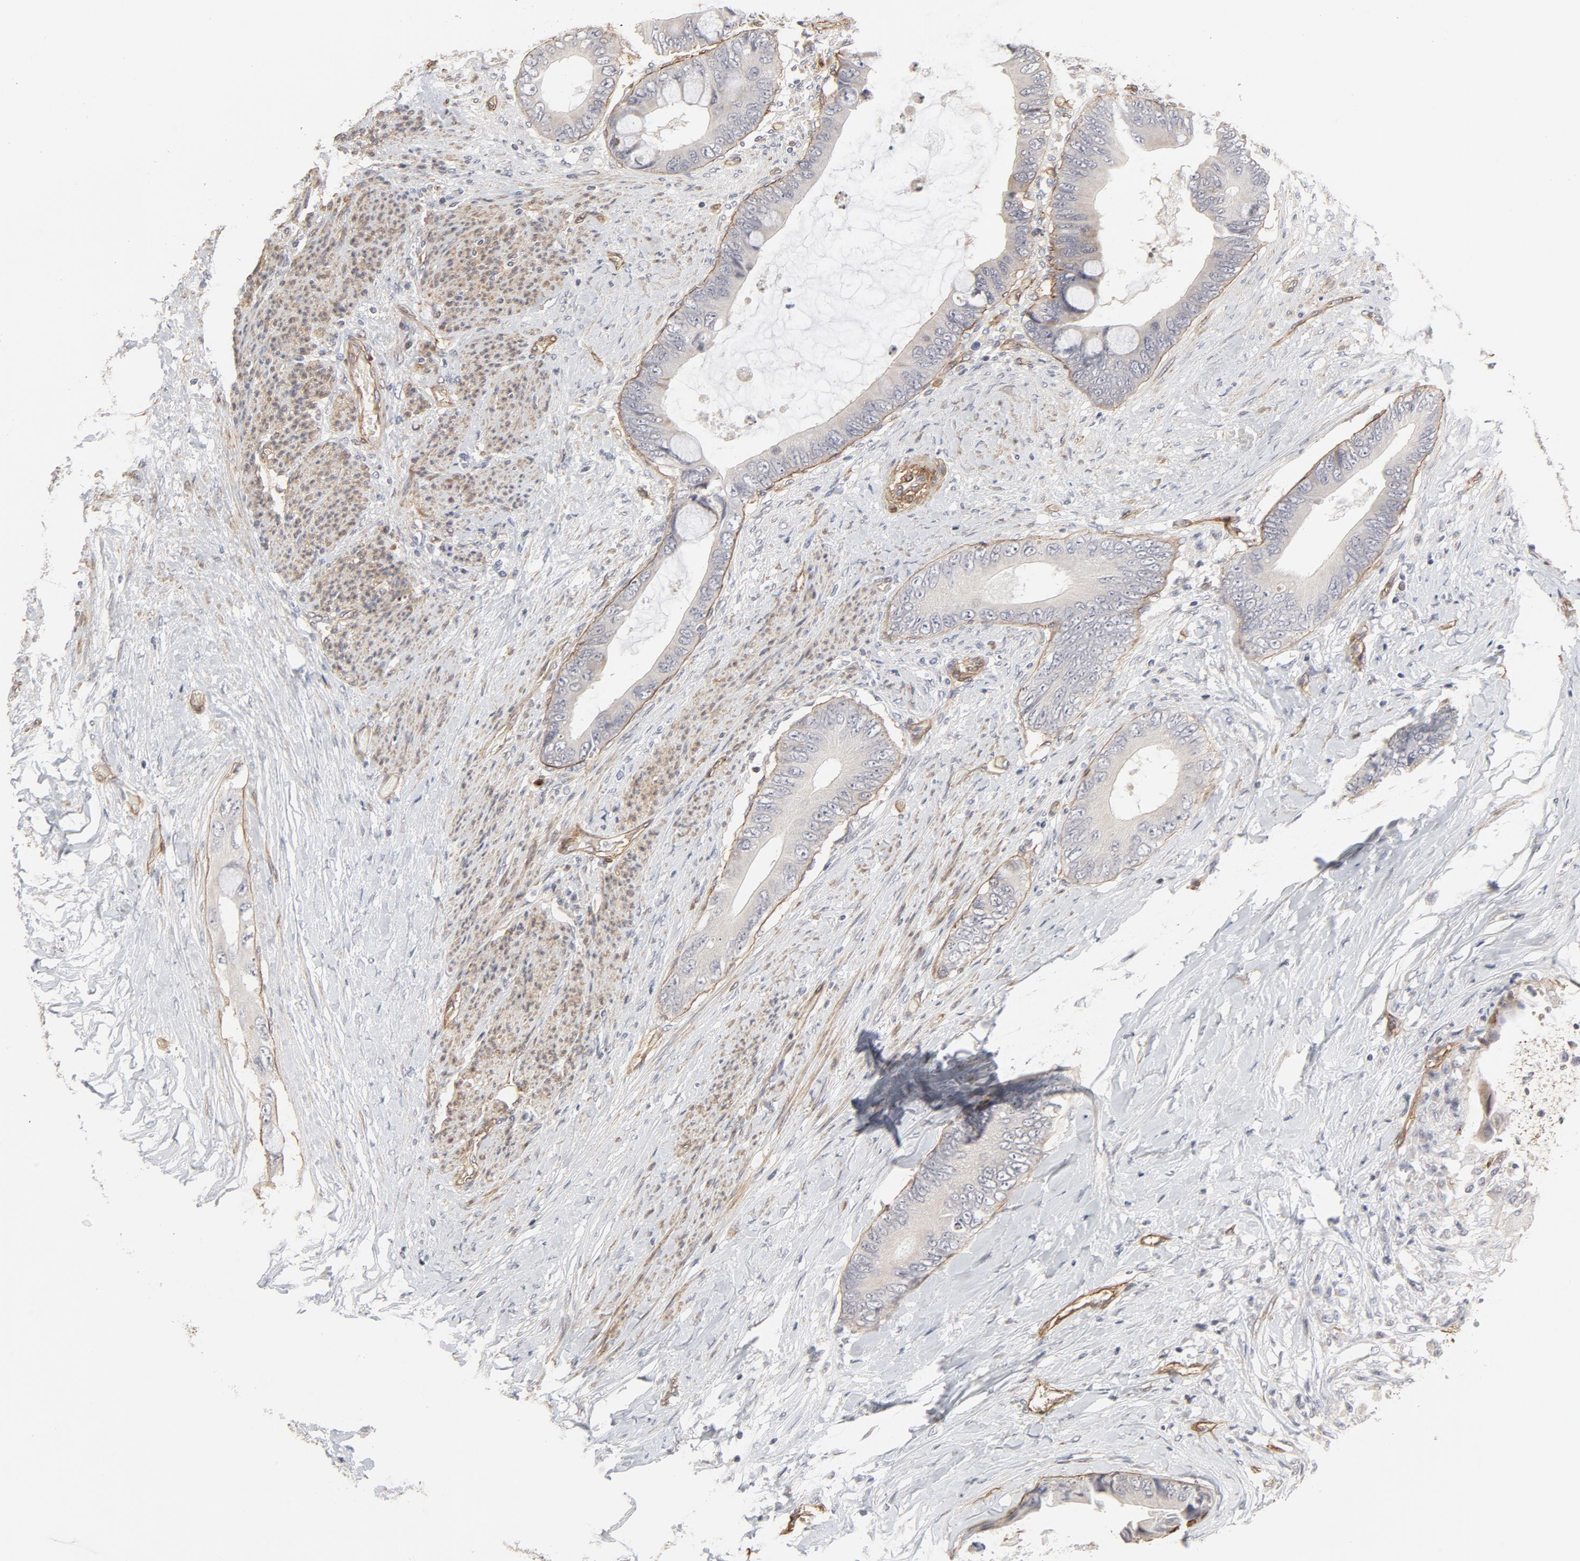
{"staining": {"intensity": "negative", "quantity": "none", "location": "none"}, "tissue": "colorectal cancer", "cell_type": "Tumor cells", "image_type": "cancer", "snomed": [{"axis": "morphology", "description": "Normal tissue, NOS"}, {"axis": "morphology", "description": "Adenocarcinoma, NOS"}, {"axis": "topography", "description": "Rectum"}, {"axis": "topography", "description": "Peripheral nerve tissue"}], "caption": "Histopathology image shows no significant protein positivity in tumor cells of colorectal adenocarcinoma.", "gene": "MAGED4", "patient": {"sex": "female", "age": 77}}